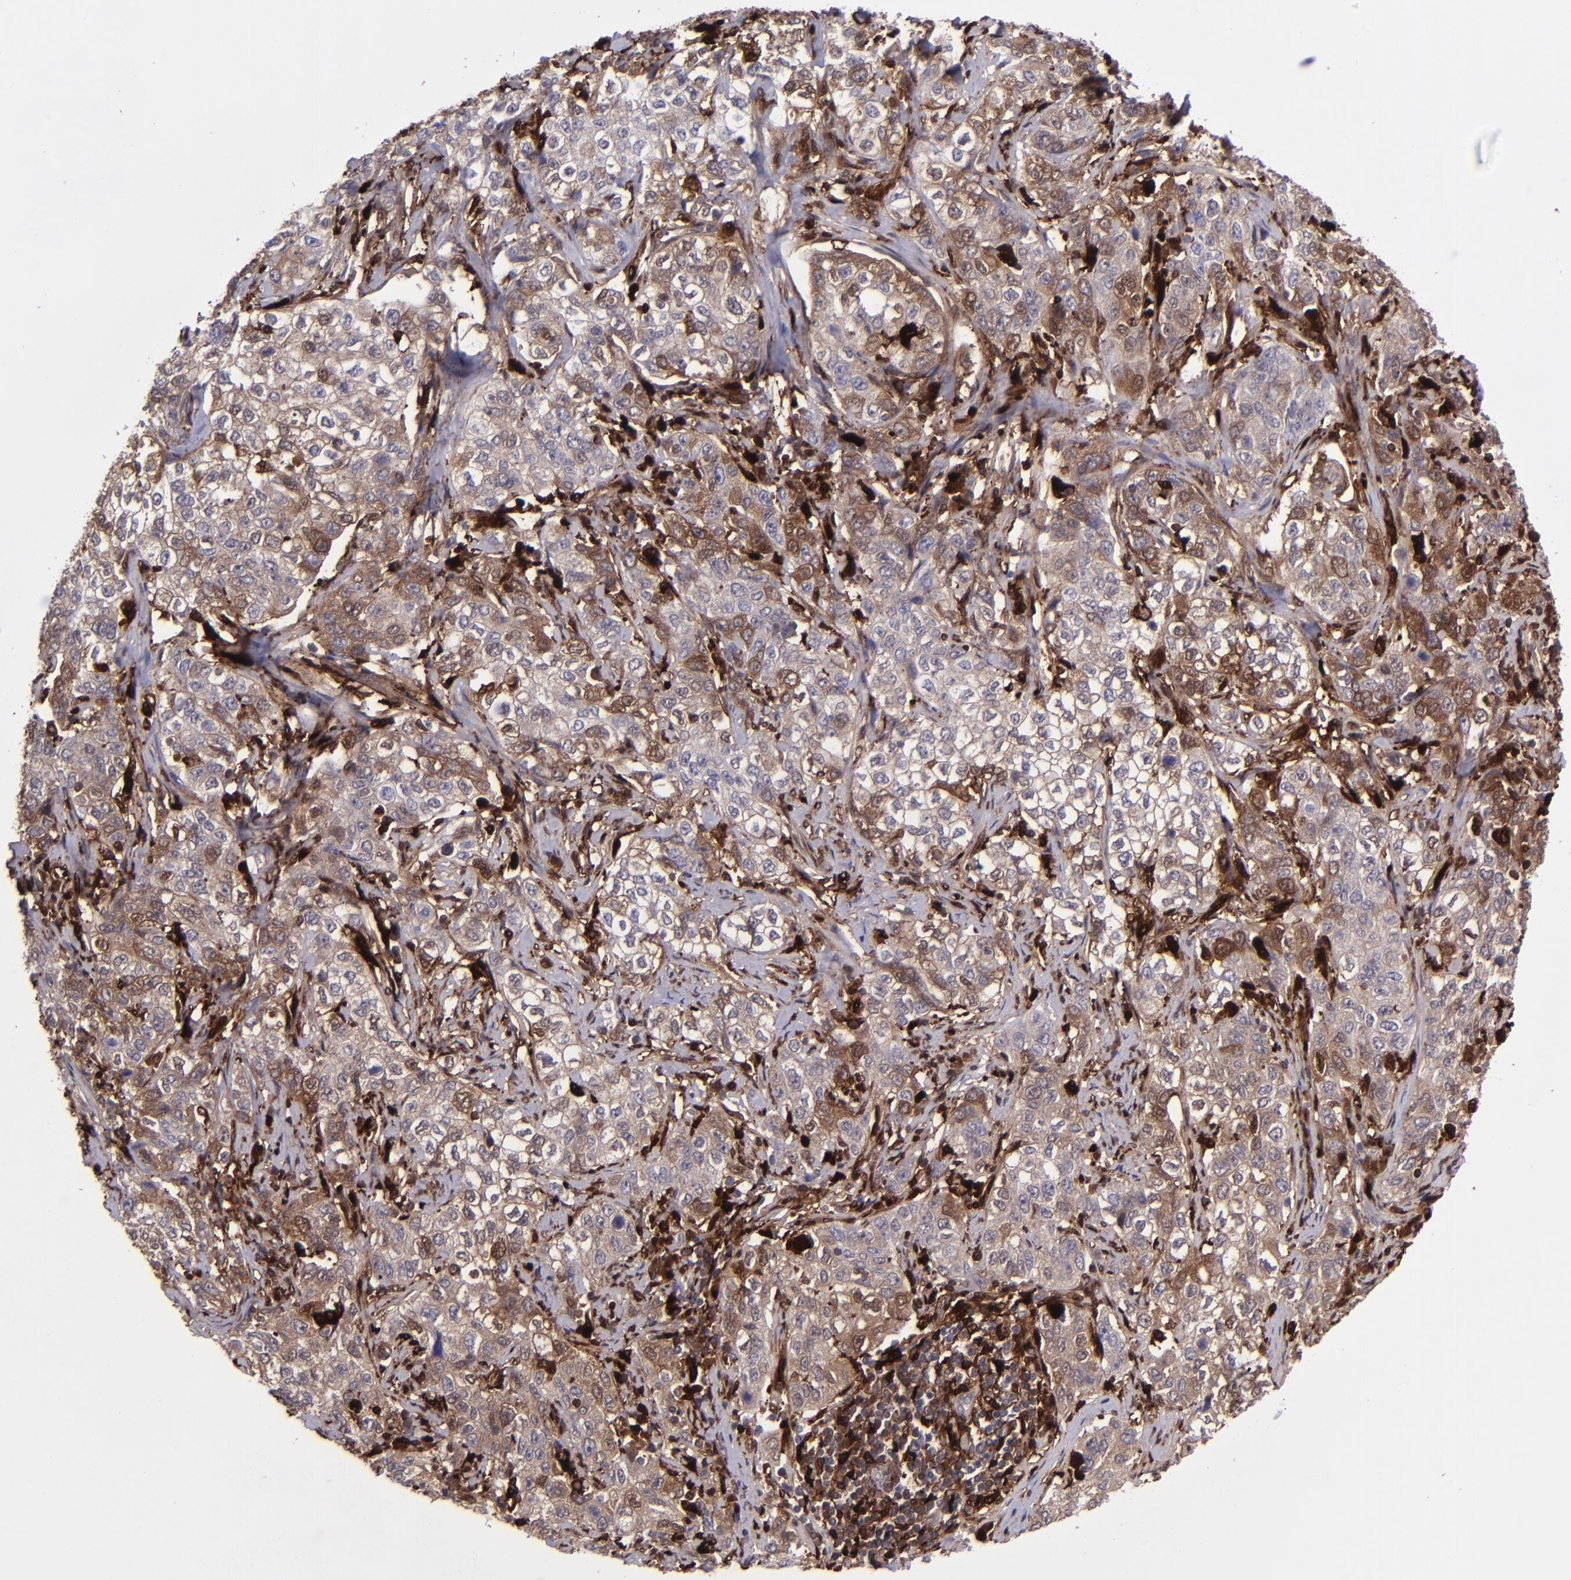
{"staining": {"intensity": "moderate", "quantity": ">75%", "location": "cytoplasmic/membranous"}, "tissue": "stomach cancer", "cell_type": "Tumor cells", "image_type": "cancer", "snomed": [{"axis": "morphology", "description": "Adenocarcinoma, NOS"}, {"axis": "topography", "description": "Stomach"}], "caption": "Immunohistochemistry (IHC) micrograph of stomach cancer (adenocarcinoma) stained for a protein (brown), which demonstrates medium levels of moderate cytoplasmic/membranous positivity in about >75% of tumor cells.", "gene": "TYMP", "patient": {"sex": "male", "age": 48}}